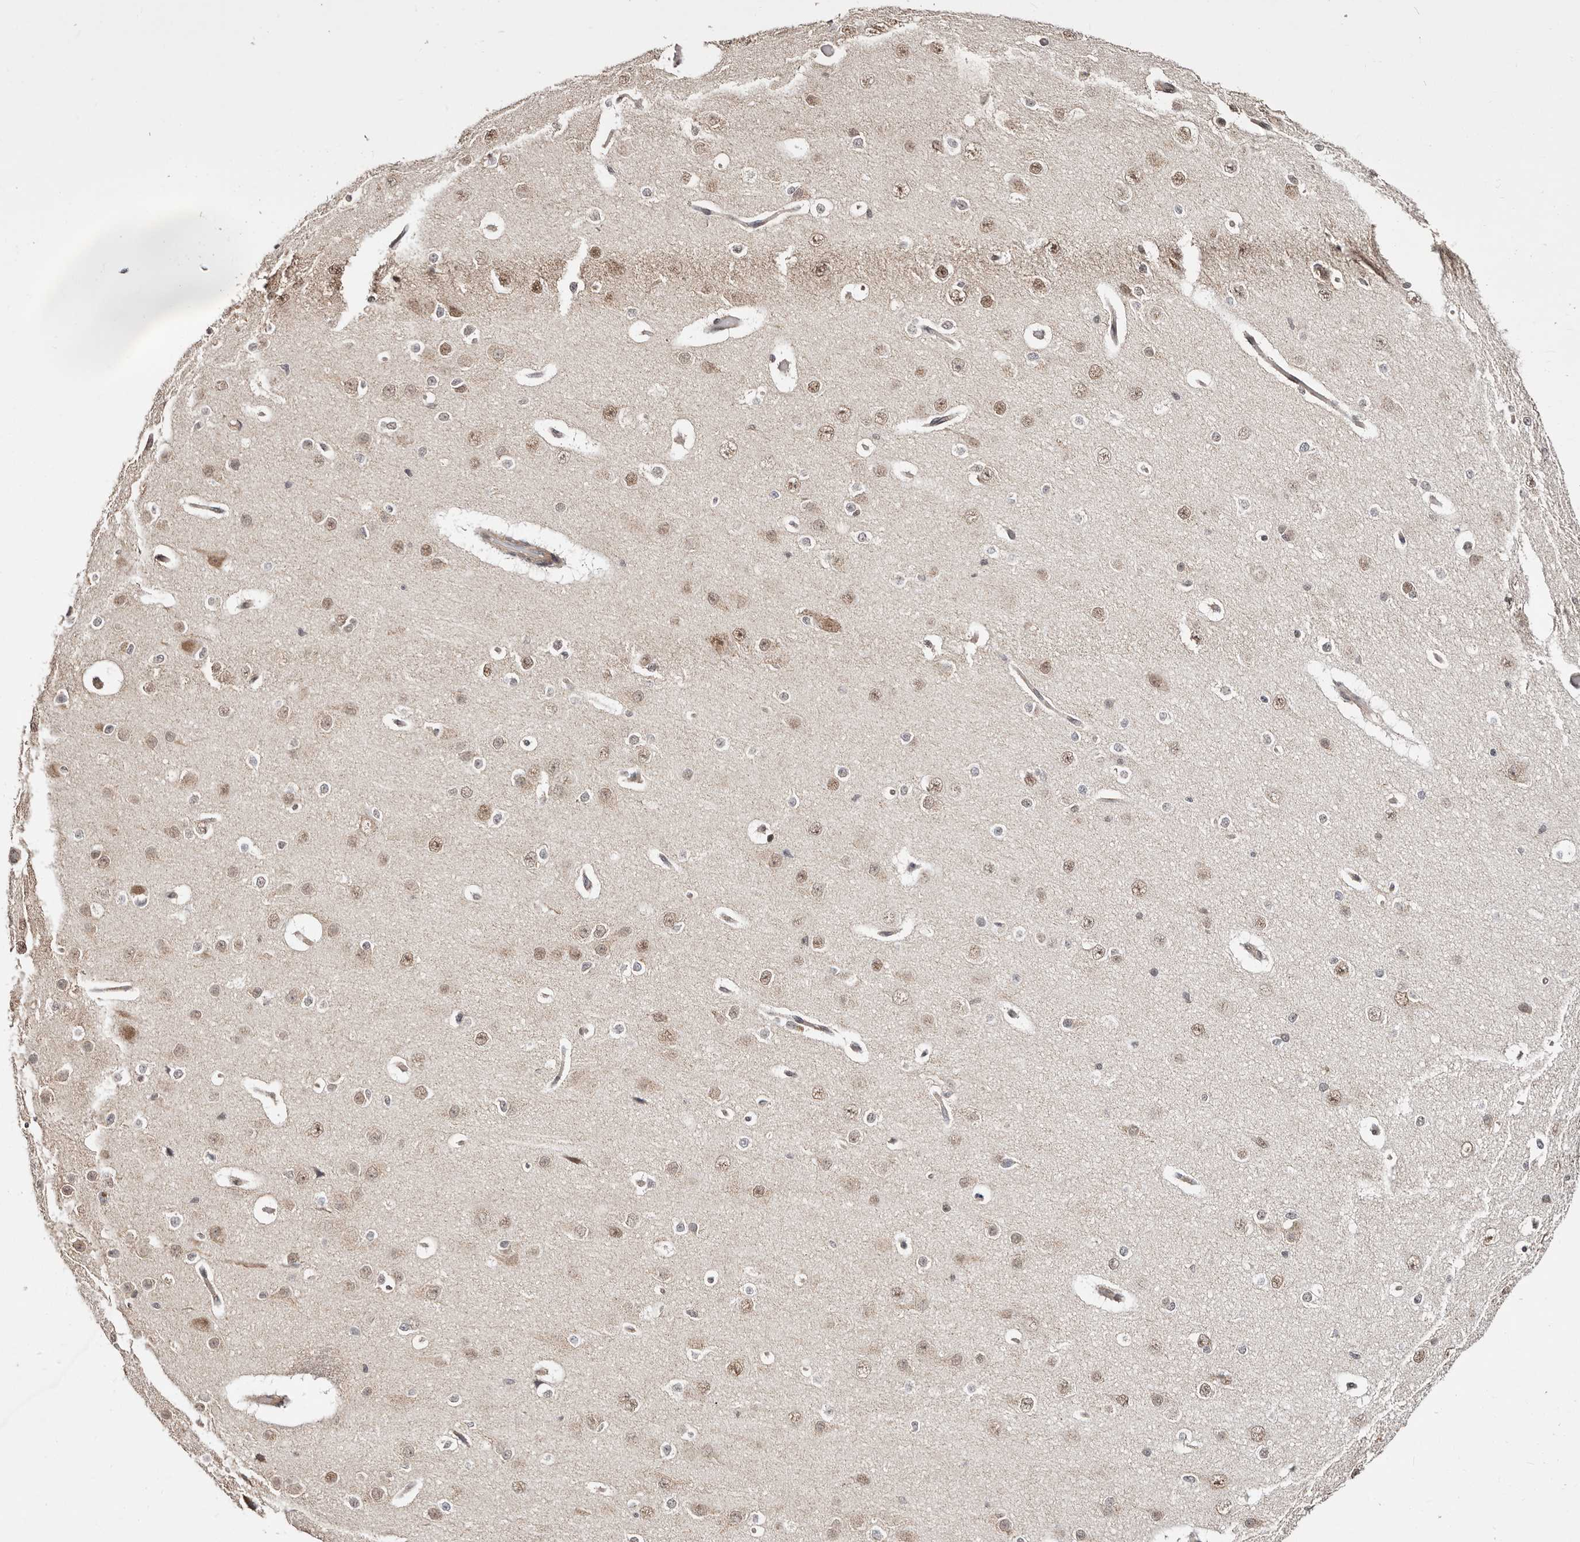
{"staining": {"intensity": "weak", "quantity": ">75%", "location": "cytoplasmic/membranous"}, "tissue": "cerebral cortex", "cell_type": "Endothelial cells", "image_type": "normal", "snomed": [{"axis": "morphology", "description": "Normal tissue, NOS"}, {"axis": "morphology", "description": "Developmental malformation"}, {"axis": "topography", "description": "Cerebral cortex"}], "caption": "Brown immunohistochemical staining in benign human cerebral cortex reveals weak cytoplasmic/membranous positivity in approximately >75% of endothelial cells.", "gene": "CTNNBL1", "patient": {"sex": "female", "age": 30}}